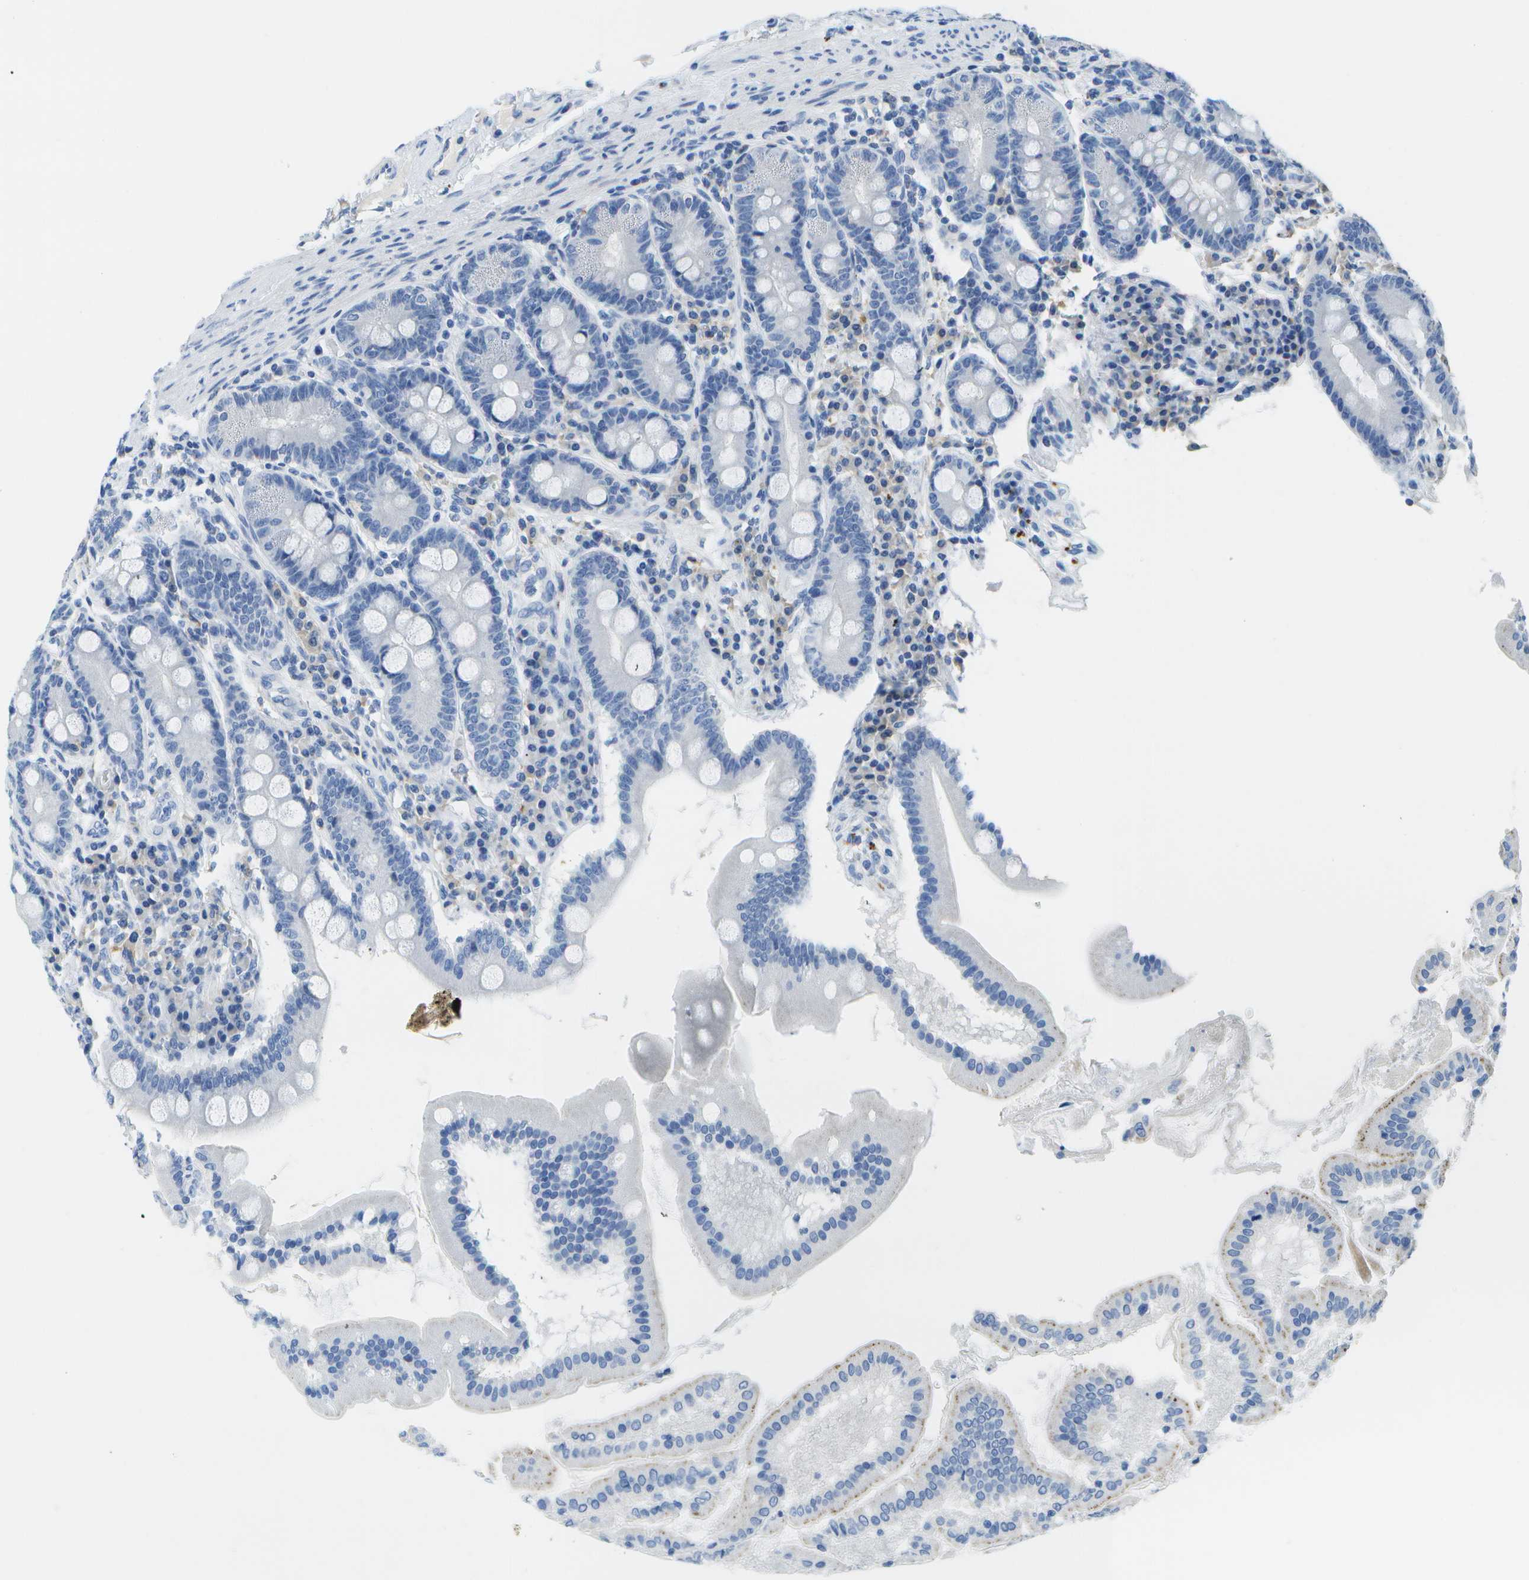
{"staining": {"intensity": "negative", "quantity": "none", "location": "none"}, "tissue": "duodenum", "cell_type": "Glandular cells", "image_type": "normal", "snomed": [{"axis": "morphology", "description": "Normal tissue, NOS"}, {"axis": "topography", "description": "Duodenum"}], "caption": "Protein analysis of normal duodenum displays no significant staining in glandular cells. (DAB IHC visualized using brightfield microscopy, high magnification).", "gene": "MS4A1", "patient": {"sex": "male", "age": 50}}